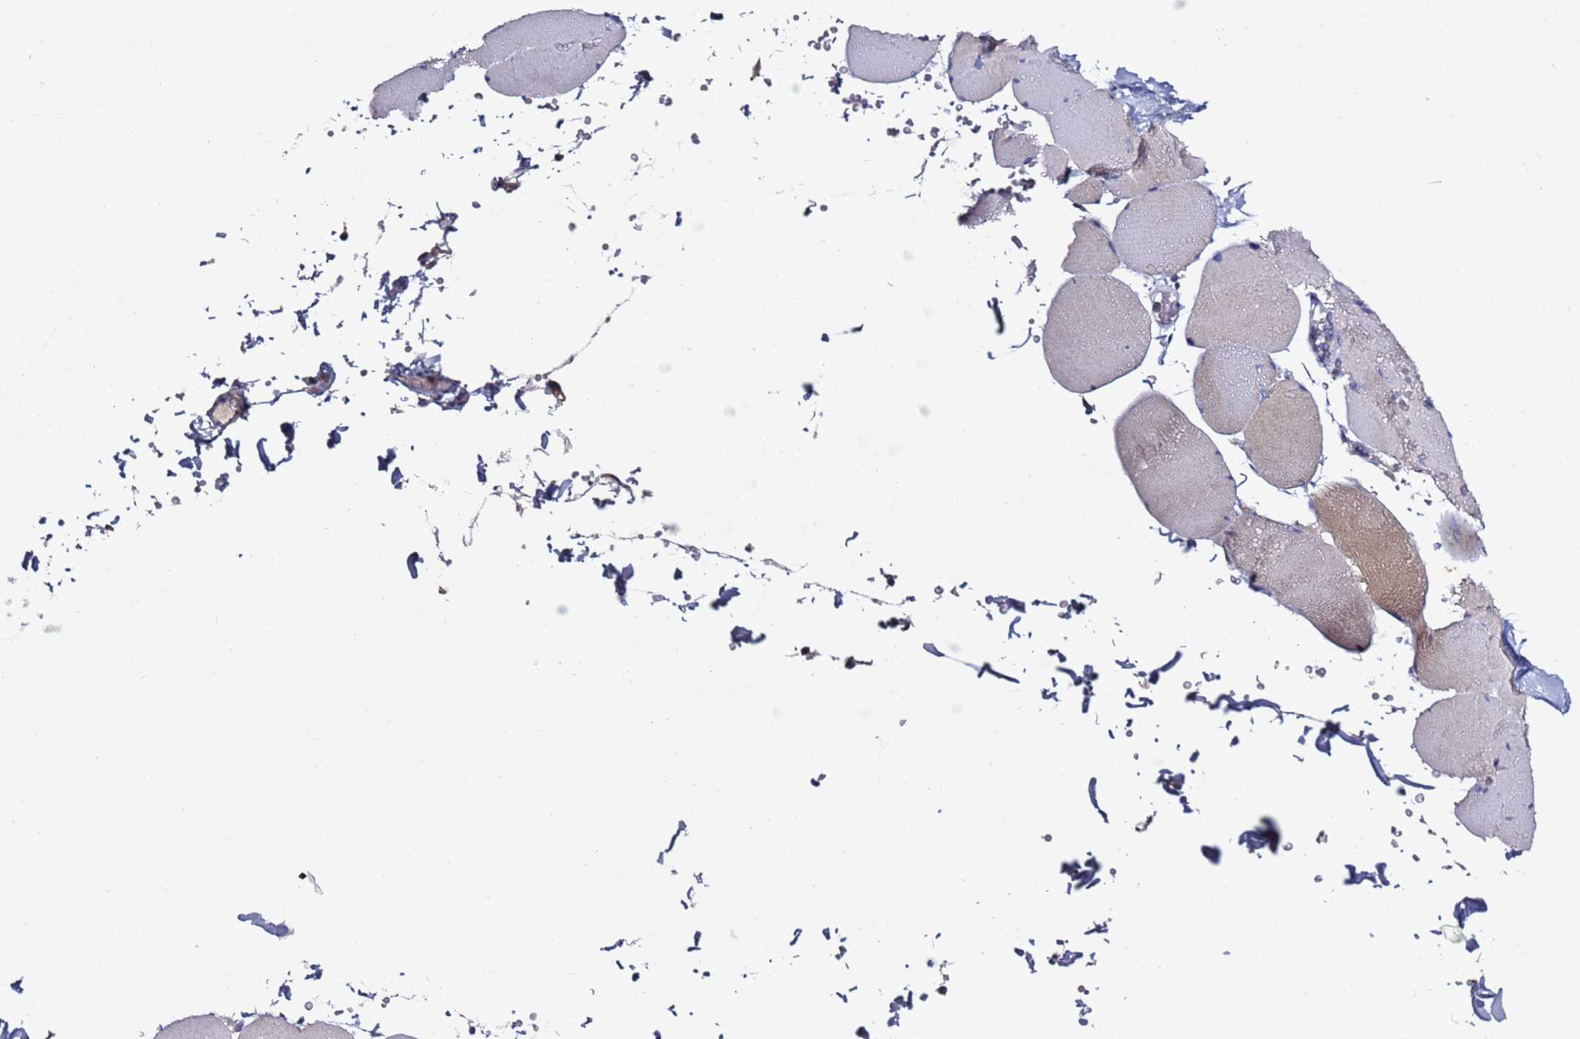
{"staining": {"intensity": "moderate", "quantity": "25%-75%", "location": "cytoplasmic/membranous"}, "tissue": "skeletal muscle", "cell_type": "Myocytes", "image_type": "normal", "snomed": [{"axis": "morphology", "description": "Normal tissue, NOS"}, {"axis": "topography", "description": "Skeletal muscle"}, {"axis": "topography", "description": "Head-Neck"}], "caption": "Approximately 25%-75% of myocytes in unremarkable skeletal muscle display moderate cytoplasmic/membranous protein positivity as visualized by brown immunohistochemical staining.", "gene": "RABL2A", "patient": {"sex": "male", "age": 66}}